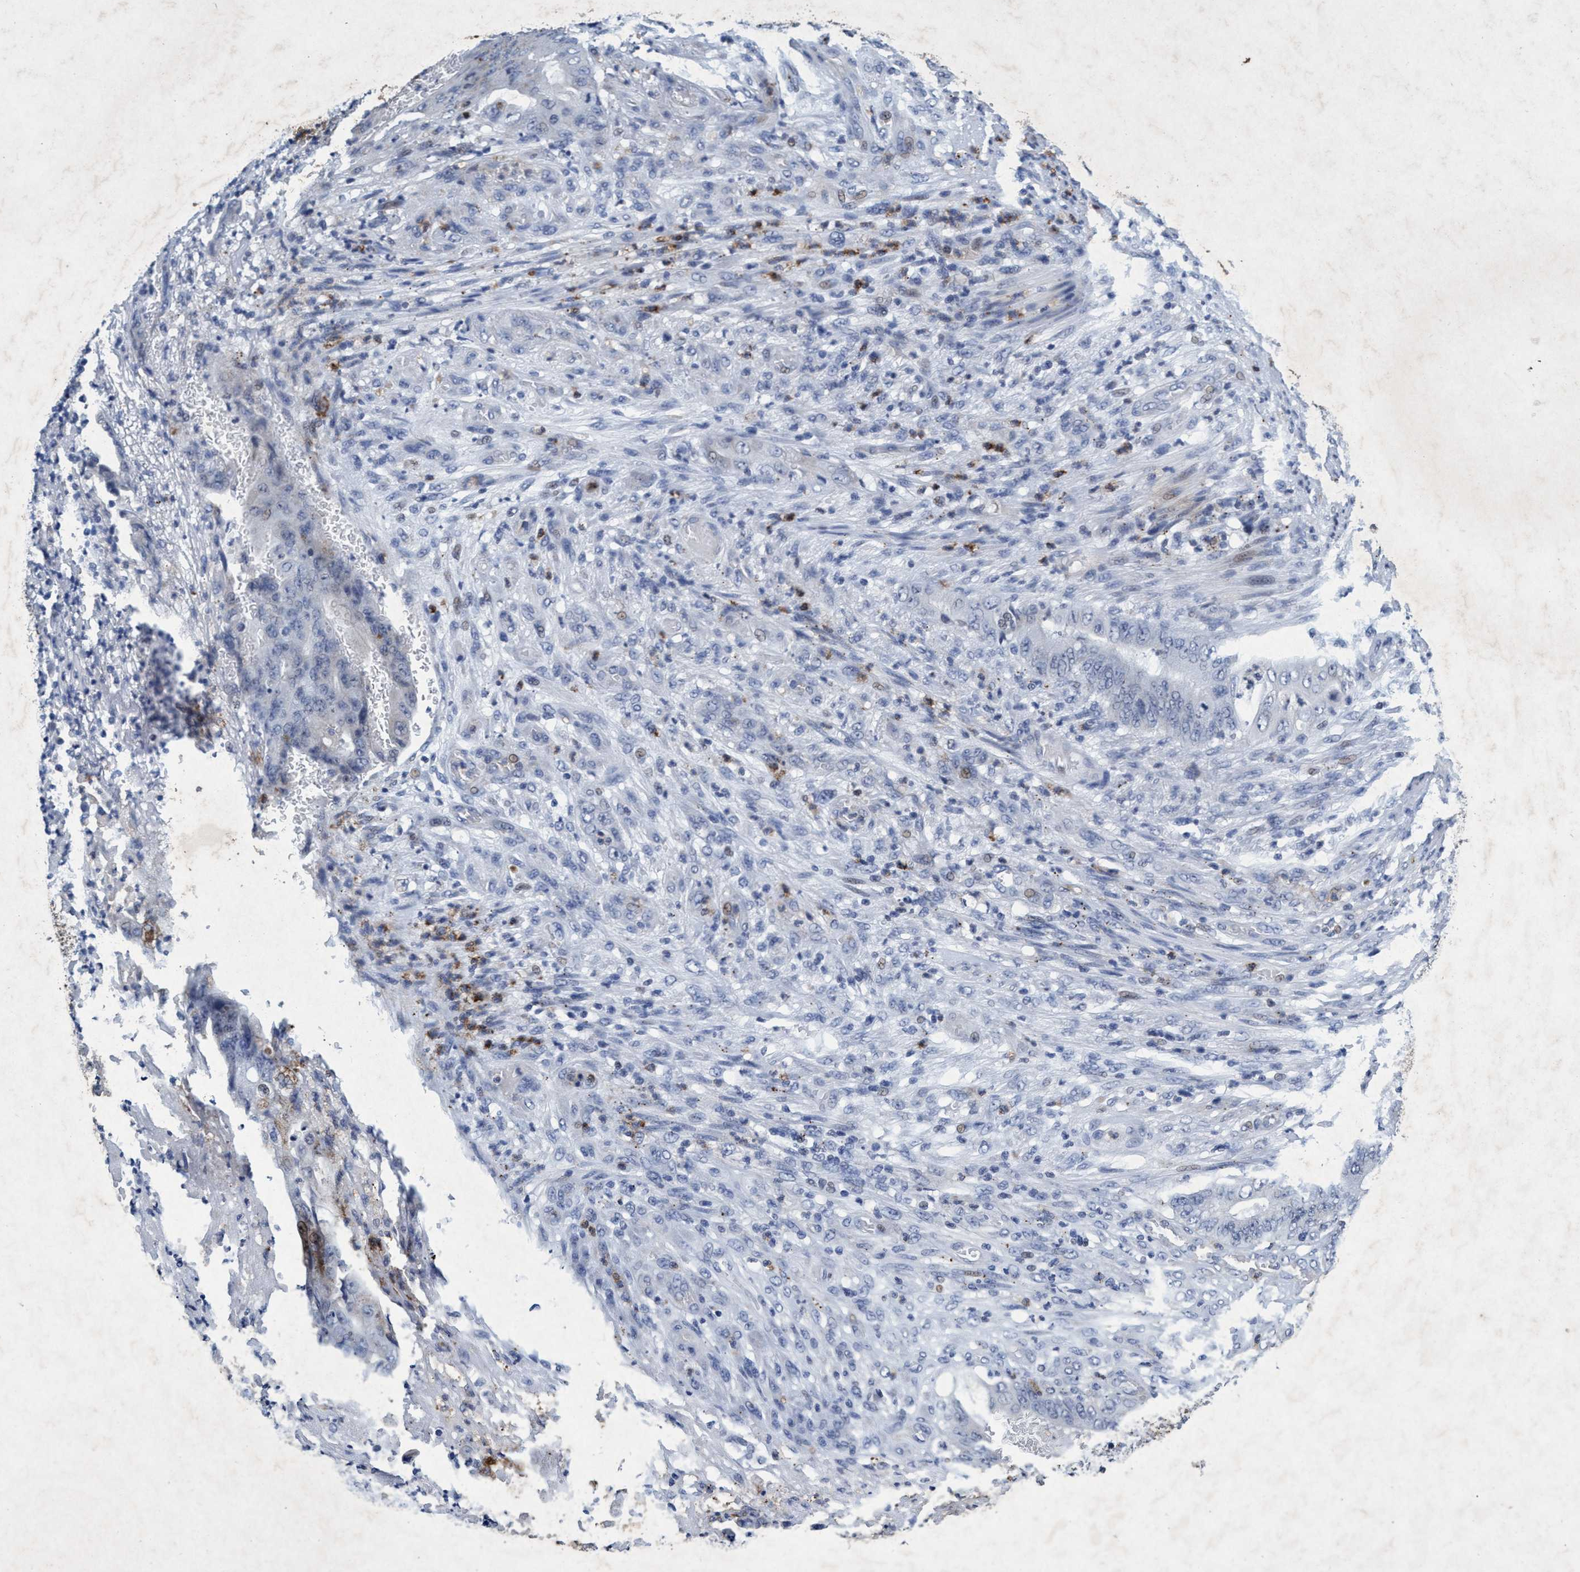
{"staining": {"intensity": "weak", "quantity": "<25%", "location": "nuclear"}, "tissue": "stomach cancer", "cell_type": "Tumor cells", "image_type": "cancer", "snomed": [{"axis": "morphology", "description": "Adenocarcinoma, NOS"}, {"axis": "topography", "description": "Stomach"}], "caption": "Immunohistochemical staining of stomach cancer reveals no significant expression in tumor cells.", "gene": "GRB14", "patient": {"sex": "female", "age": 73}}